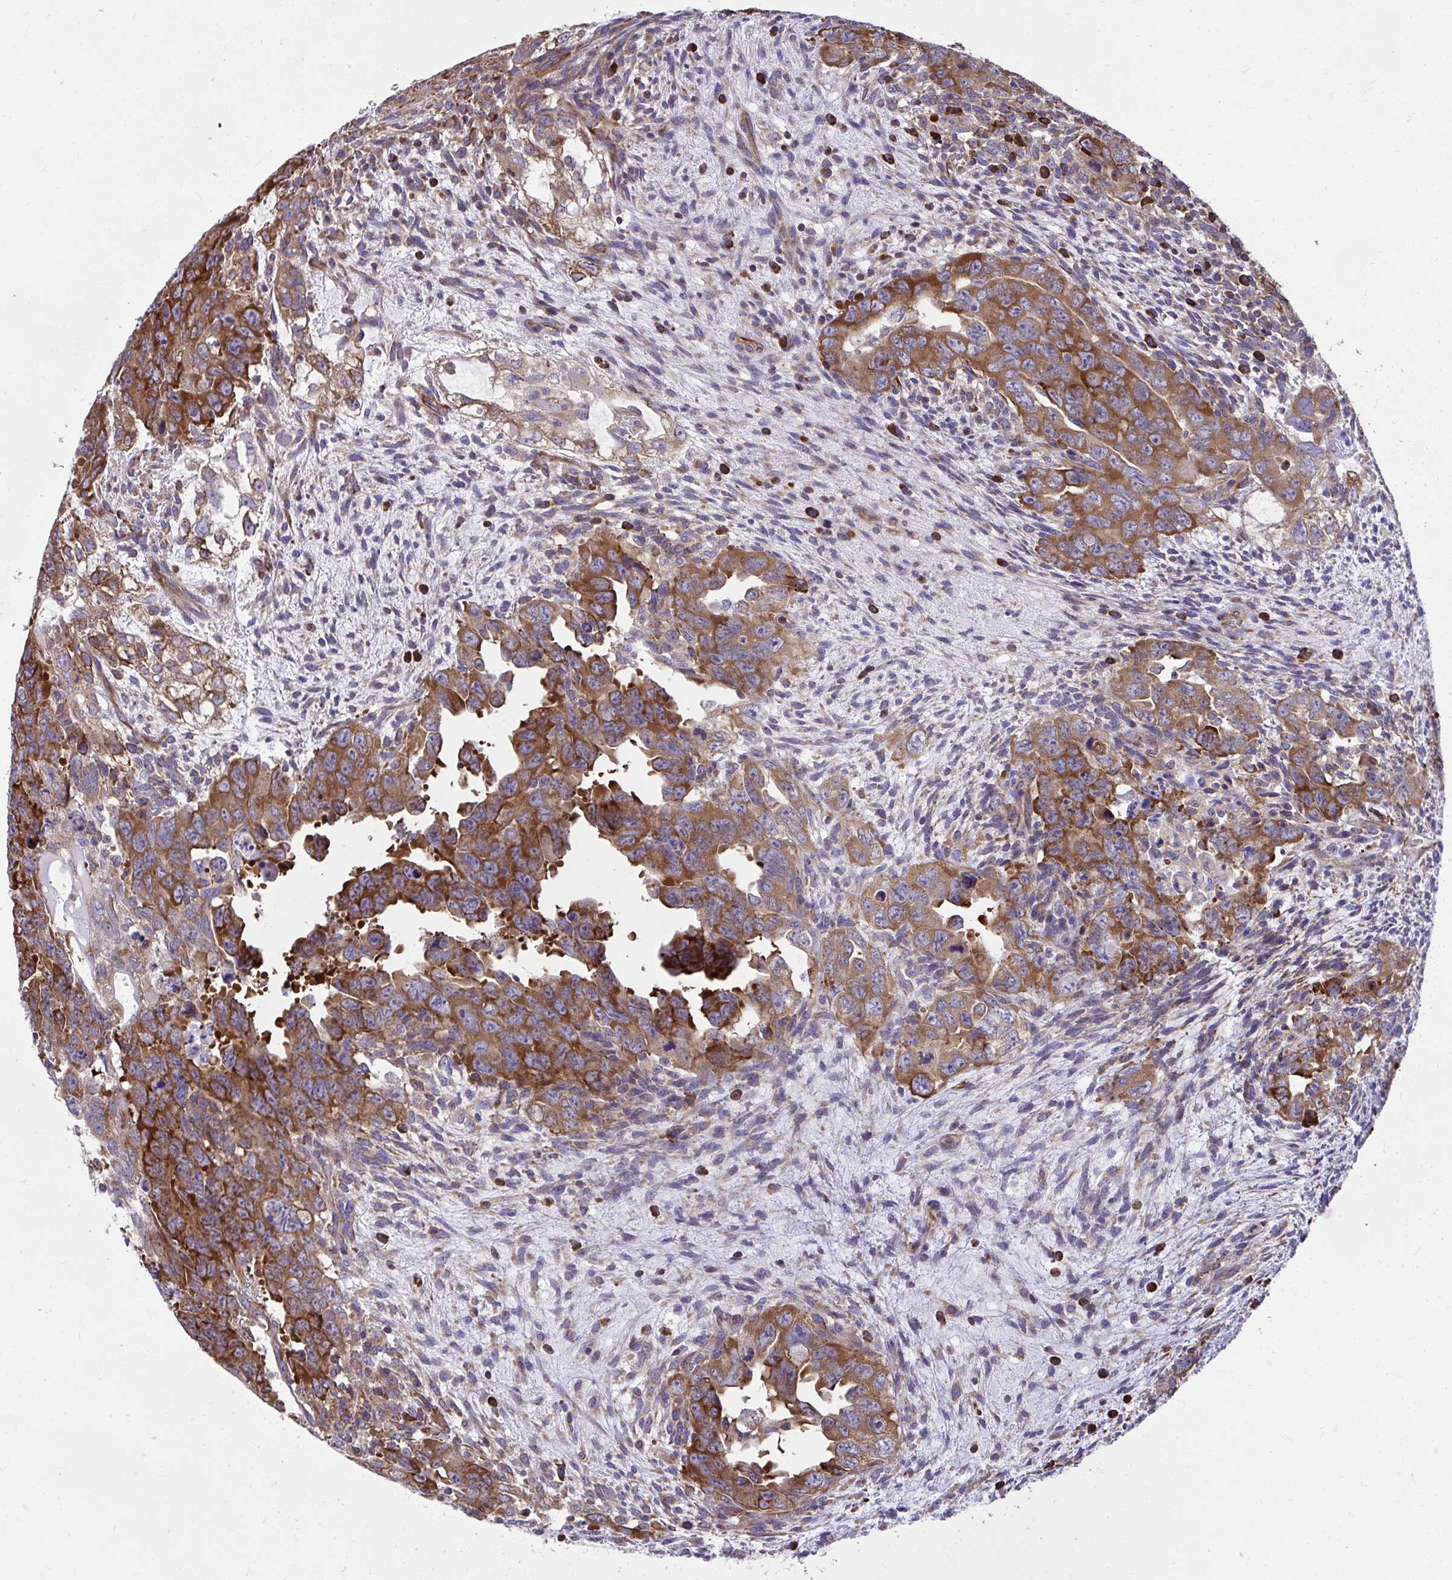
{"staining": {"intensity": "moderate", "quantity": ">75%", "location": "cytoplasmic/membranous"}, "tissue": "testis cancer", "cell_type": "Tumor cells", "image_type": "cancer", "snomed": [{"axis": "morphology", "description": "Carcinoma, Embryonal, NOS"}, {"axis": "topography", "description": "Testis"}], "caption": "Brown immunohistochemical staining in embryonal carcinoma (testis) exhibits moderate cytoplasmic/membranous positivity in approximately >75% of tumor cells.", "gene": "NMNAT3", "patient": {"sex": "male", "age": 24}}